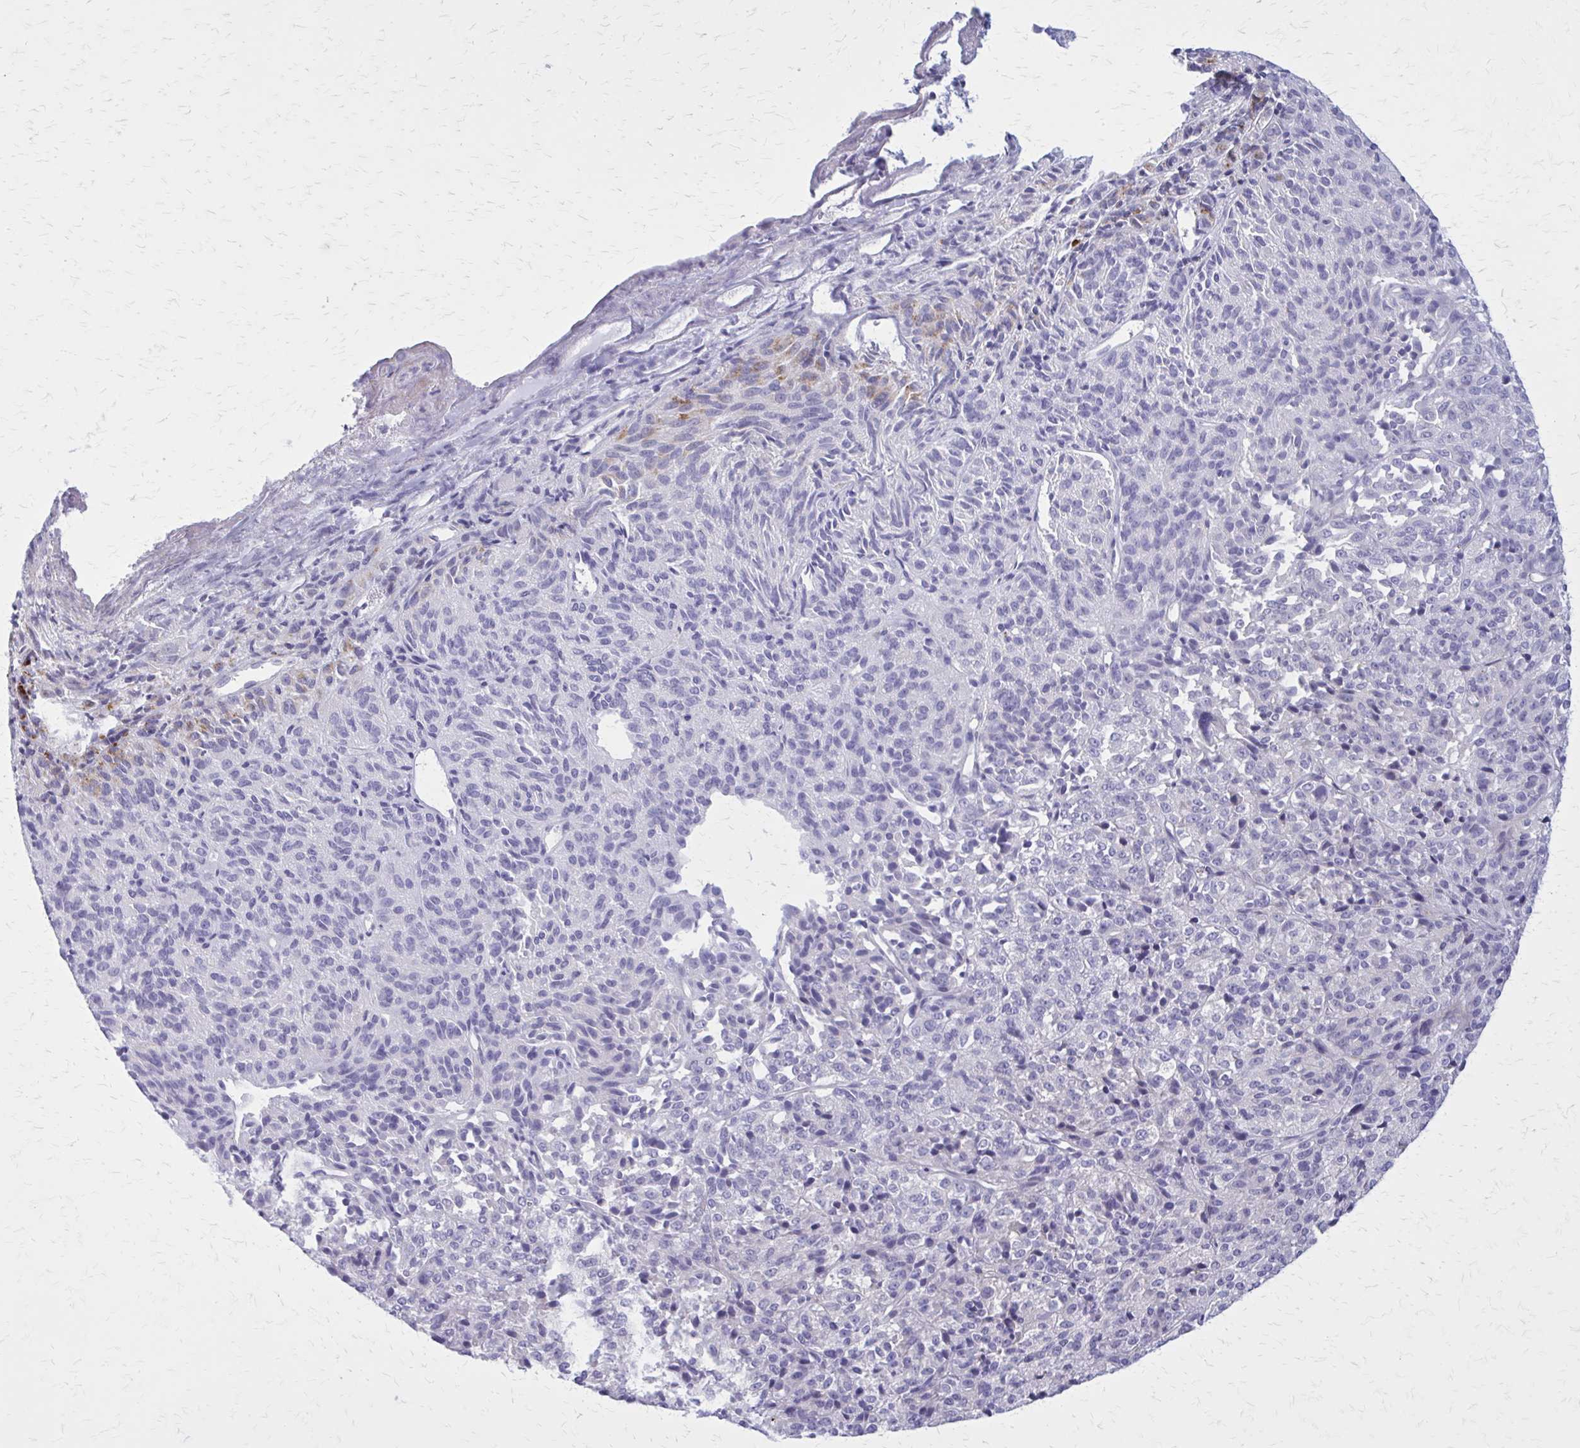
{"staining": {"intensity": "moderate", "quantity": "<25%", "location": "cytoplasmic/membranous"}, "tissue": "melanoma", "cell_type": "Tumor cells", "image_type": "cancer", "snomed": [{"axis": "morphology", "description": "Malignant melanoma, Metastatic site"}, {"axis": "topography", "description": "Brain"}], "caption": "Immunohistochemistry (IHC) staining of melanoma, which exhibits low levels of moderate cytoplasmic/membranous expression in approximately <25% of tumor cells indicating moderate cytoplasmic/membranous protein staining. The staining was performed using DAB (brown) for protein detection and nuclei were counterstained in hematoxylin (blue).", "gene": "PITPNM1", "patient": {"sex": "female", "age": 56}}